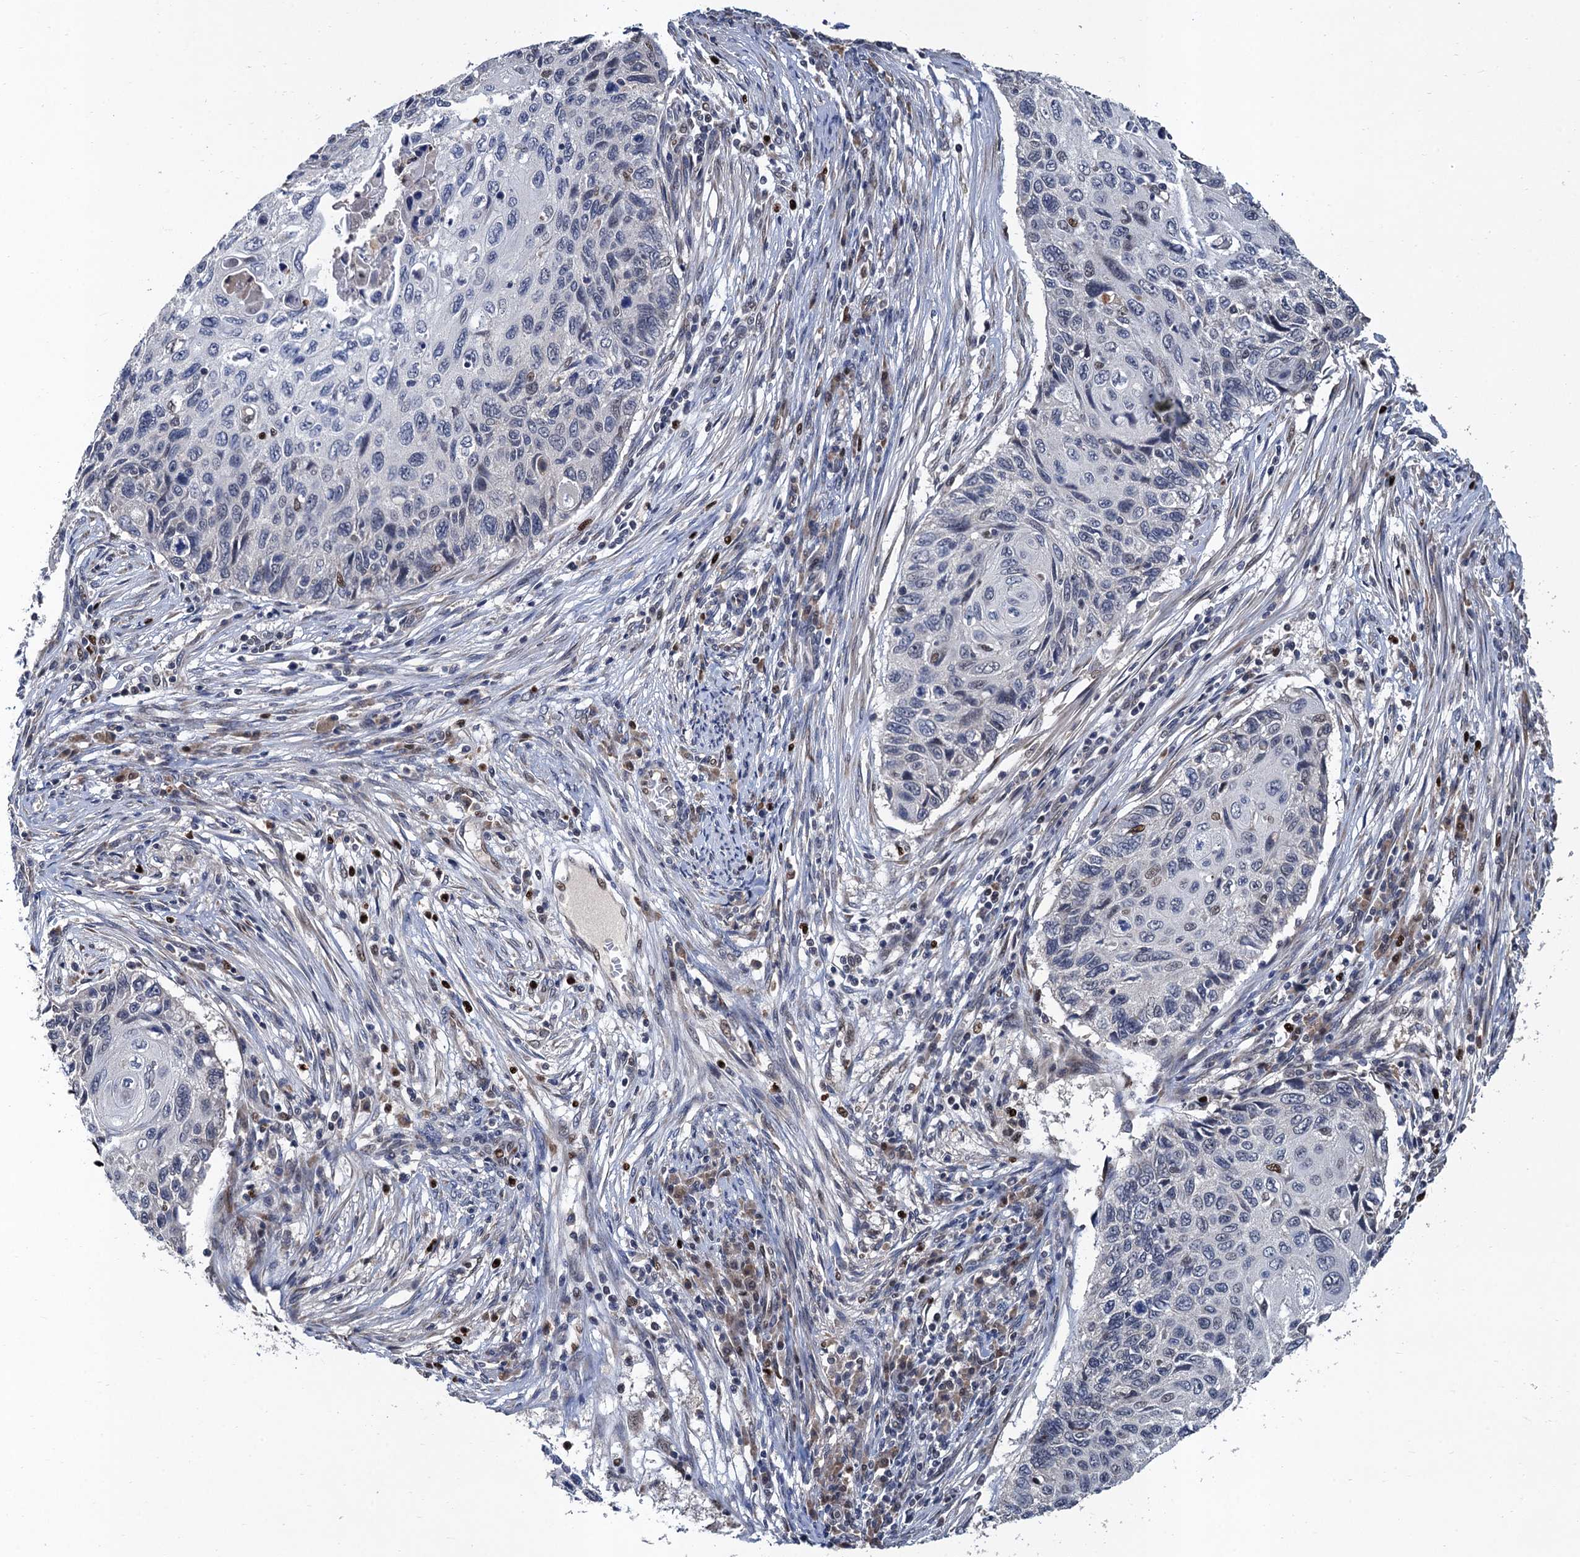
{"staining": {"intensity": "negative", "quantity": "none", "location": "none"}, "tissue": "cervical cancer", "cell_type": "Tumor cells", "image_type": "cancer", "snomed": [{"axis": "morphology", "description": "Squamous cell carcinoma, NOS"}, {"axis": "topography", "description": "Cervix"}], "caption": "There is no significant positivity in tumor cells of squamous cell carcinoma (cervical).", "gene": "TSEN34", "patient": {"sex": "female", "age": 70}}